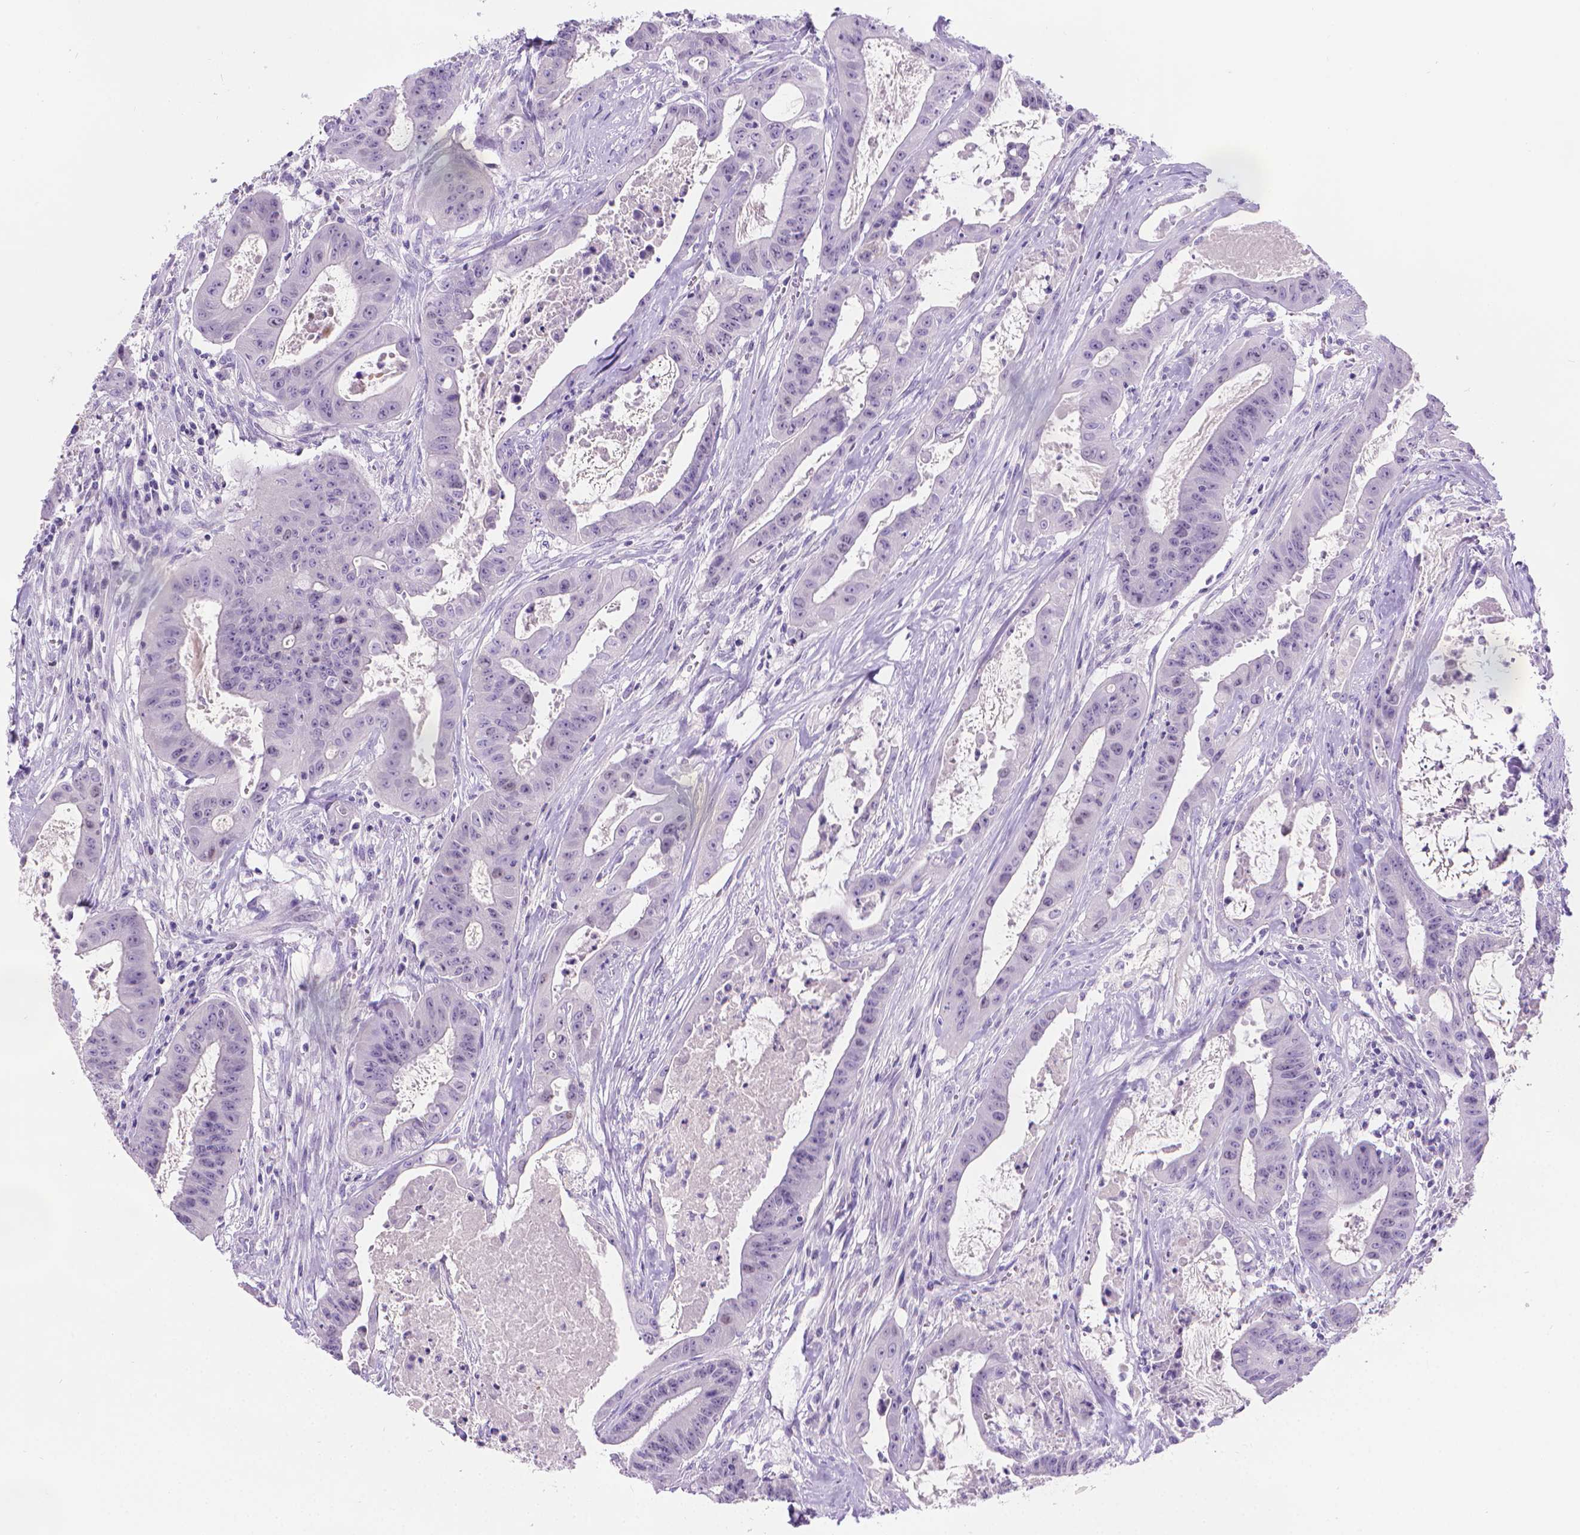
{"staining": {"intensity": "negative", "quantity": "none", "location": "none"}, "tissue": "colorectal cancer", "cell_type": "Tumor cells", "image_type": "cancer", "snomed": [{"axis": "morphology", "description": "Adenocarcinoma, NOS"}, {"axis": "topography", "description": "Colon"}], "caption": "Histopathology image shows no protein positivity in tumor cells of colorectal cancer (adenocarcinoma) tissue. The staining was performed using DAB to visualize the protein expression in brown, while the nuclei were stained in blue with hematoxylin (Magnification: 20x).", "gene": "SPAG6", "patient": {"sex": "male", "age": 33}}